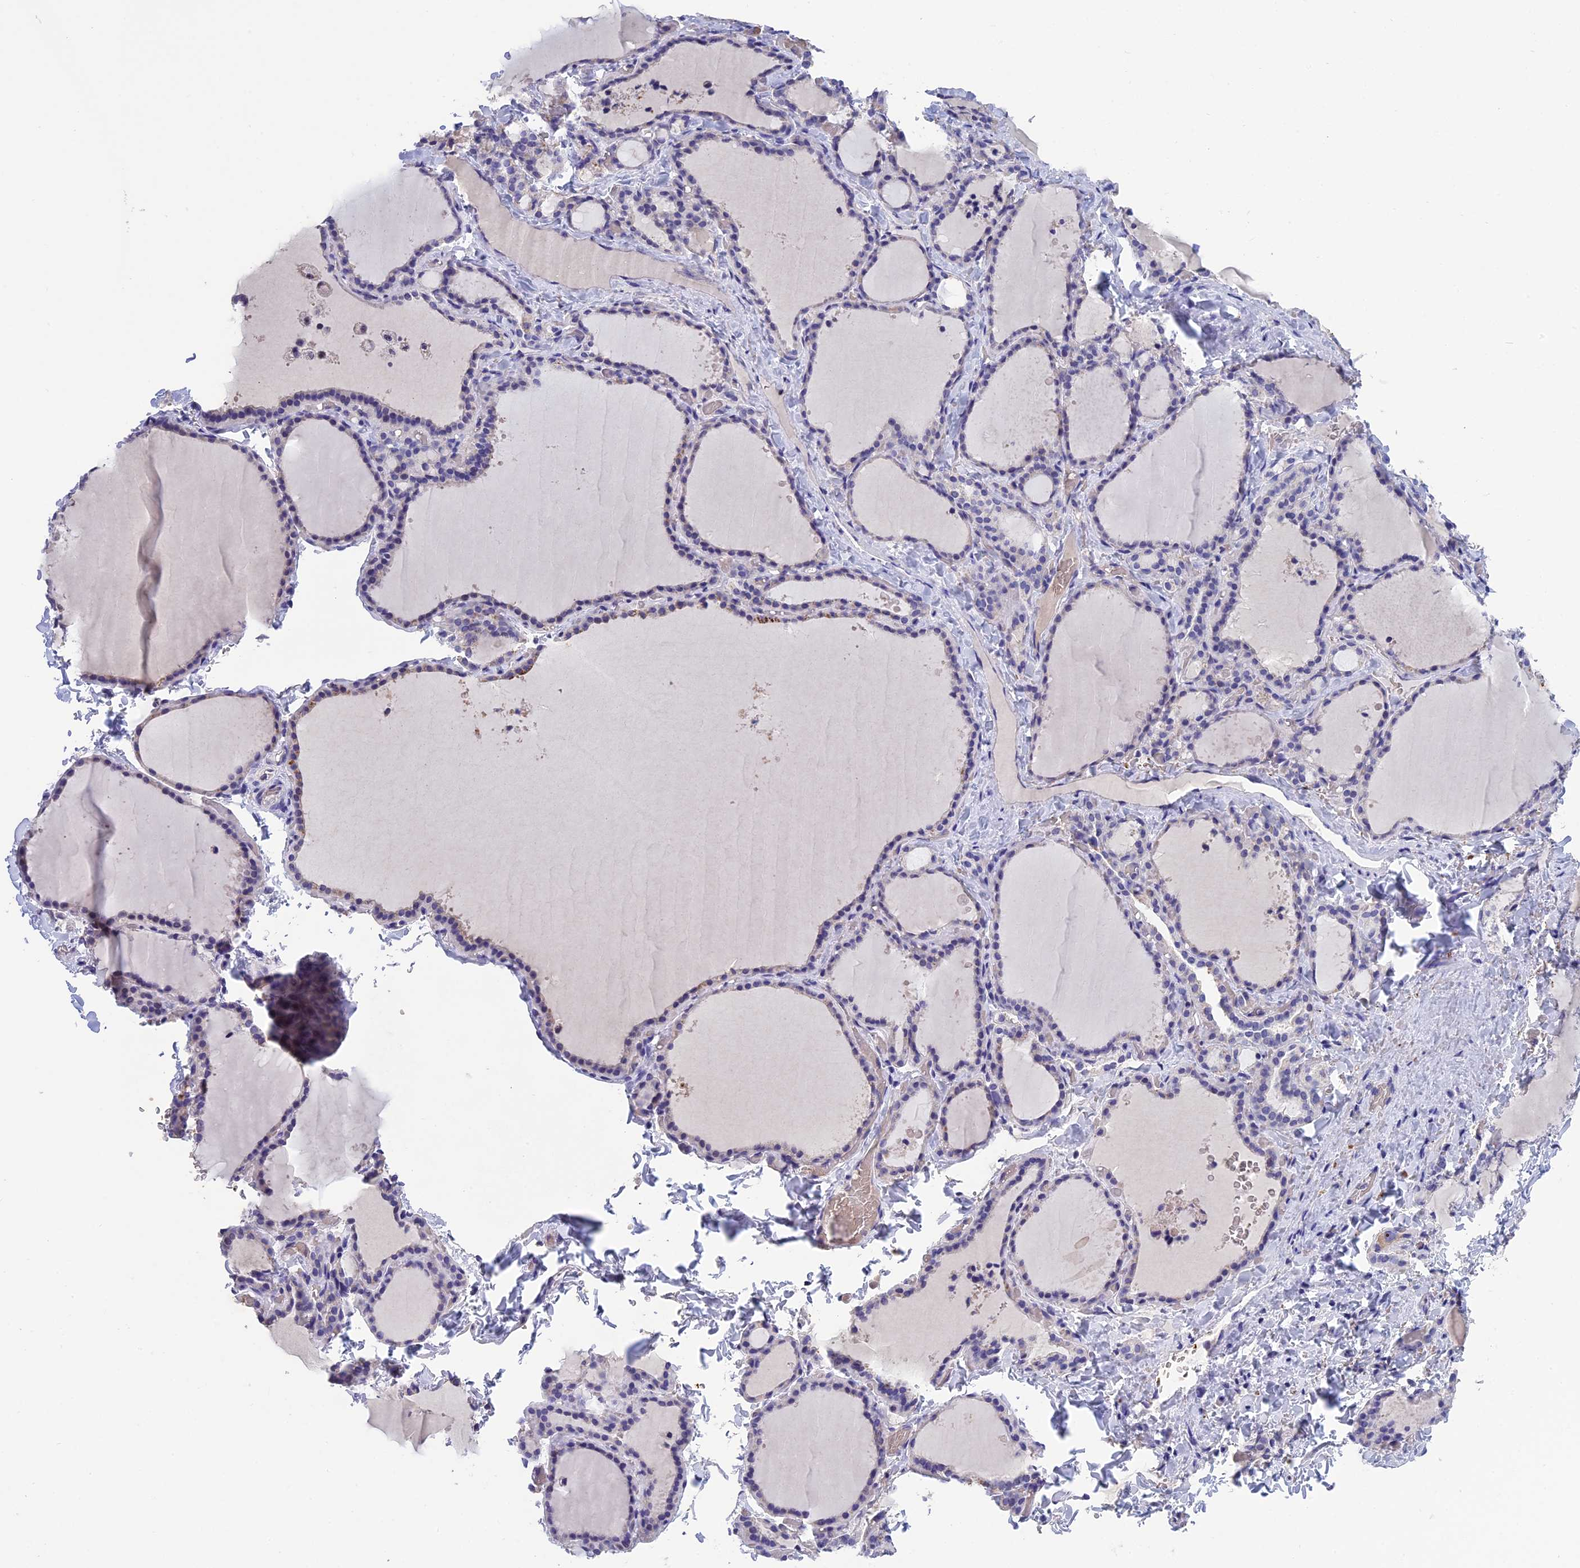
{"staining": {"intensity": "weak", "quantity": "<25%", "location": "cytoplasmic/membranous"}, "tissue": "thyroid gland", "cell_type": "Glandular cells", "image_type": "normal", "snomed": [{"axis": "morphology", "description": "Normal tissue, NOS"}, {"axis": "topography", "description": "Thyroid gland"}], "caption": "High magnification brightfield microscopy of benign thyroid gland stained with DAB (brown) and counterstained with hematoxylin (blue): glandular cells show no significant expression. (Brightfield microscopy of DAB immunohistochemistry at high magnification).", "gene": "KNOP1", "patient": {"sex": "female", "age": 22}}